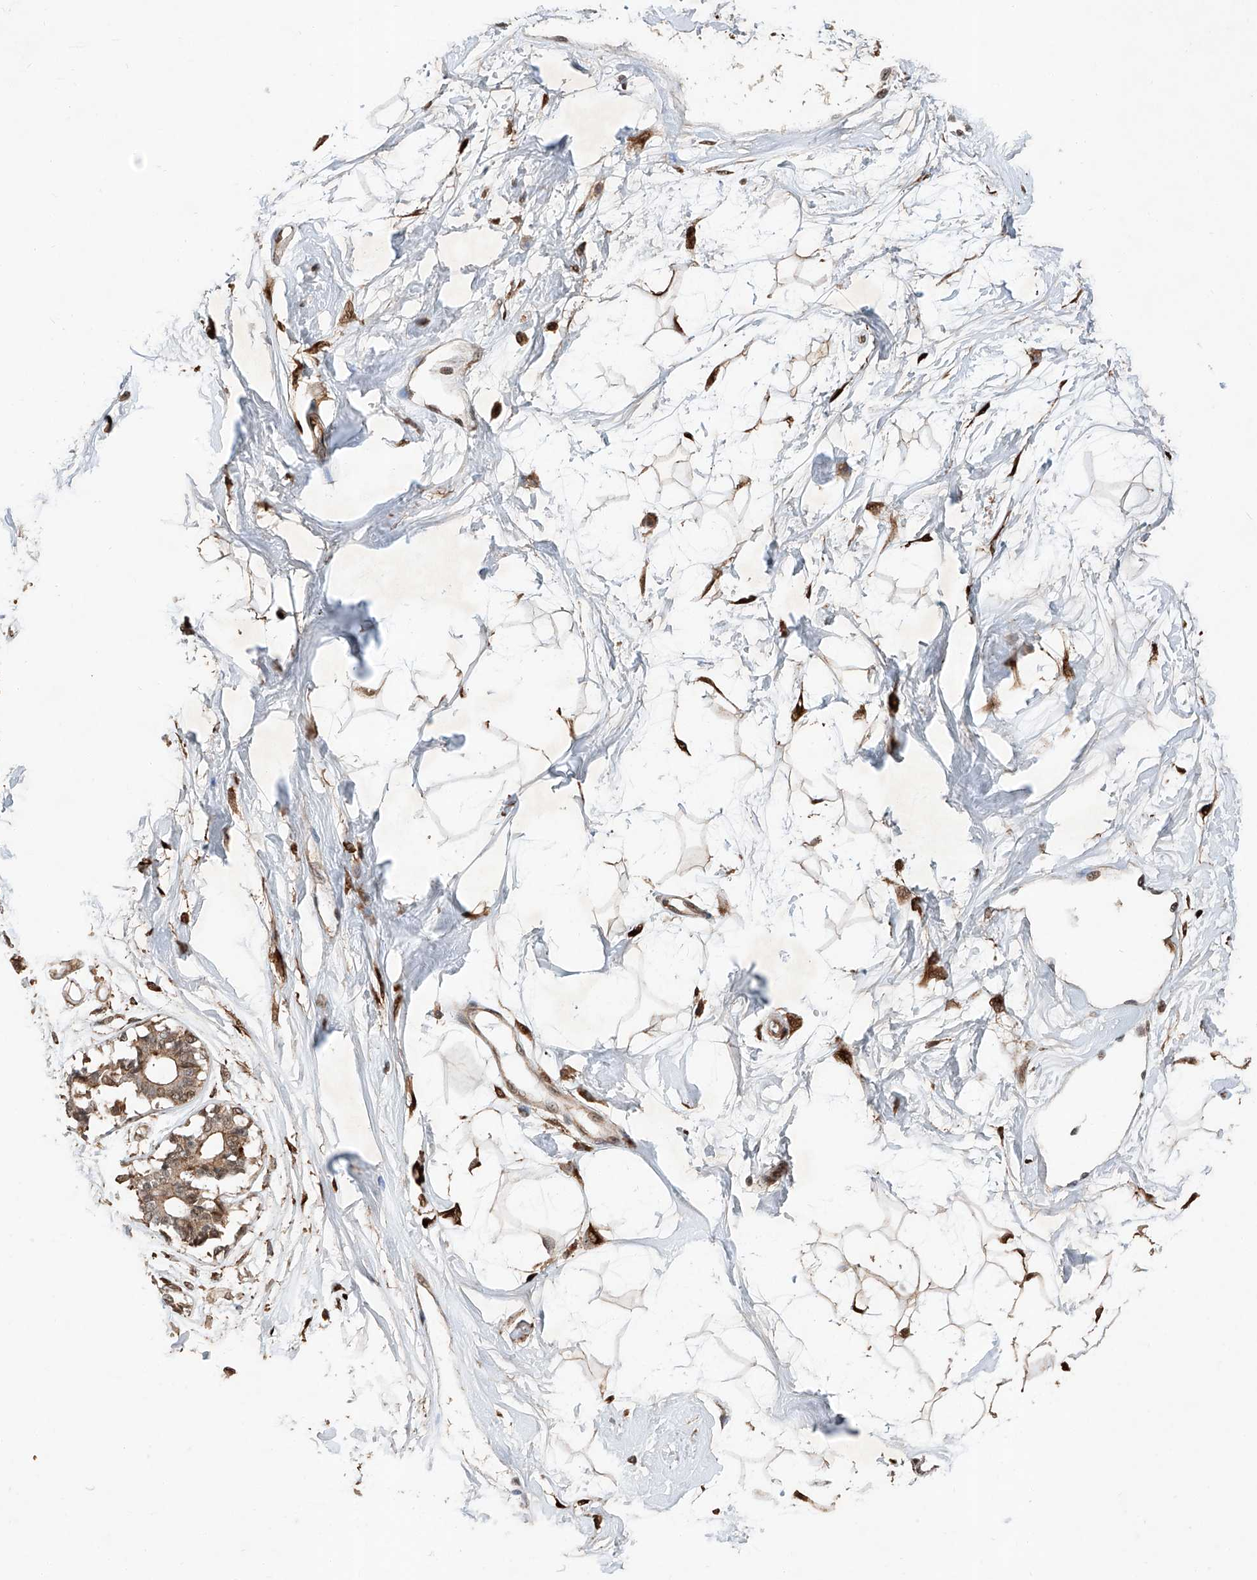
{"staining": {"intensity": "strong", "quantity": ">75%", "location": "nuclear"}, "tissue": "breast", "cell_type": "Adipocytes", "image_type": "normal", "snomed": [{"axis": "morphology", "description": "Normal tissue, NOS"}, {"axis": "topography", "description": "Breast"}], "caption": "Protein analysis of normal breast displays strong nuclear positivity in approximately >75% of adipocytes. (DAB IHC with brightfield microscopy, high magnification).", "gene": "ZFP28", "patient": {"sex": "female", "age": 45}}